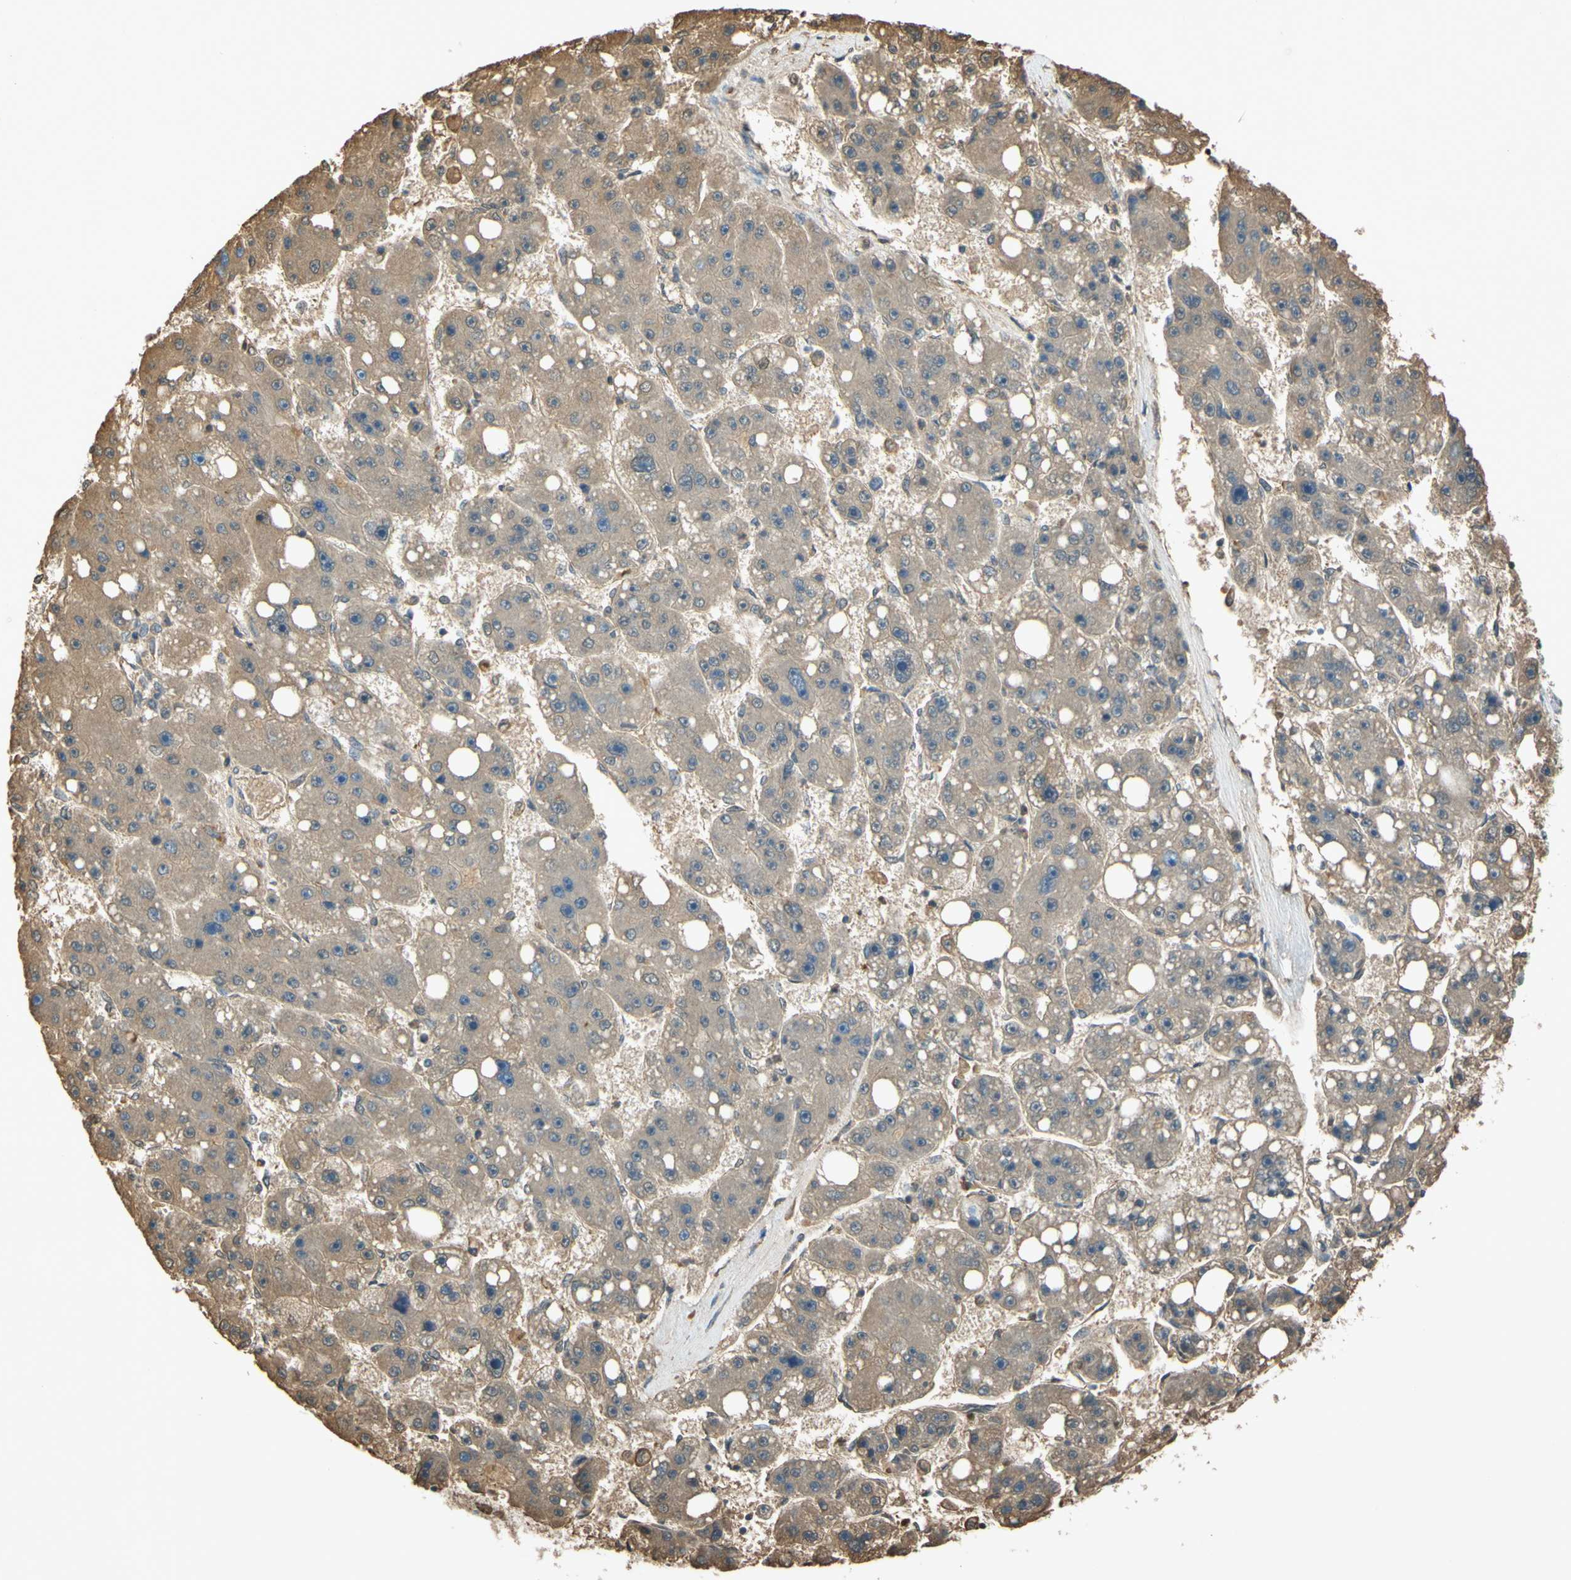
{"staining": {"intensity": "weak", "quantity": ">75%", "location": "cytoplasmic/membranous"}, "tissue": "liver cancer", "cell_type": "Tumor cells", "image_type": "cancer", "snomed": [{"axis": "morphology", "description": "Carcinoma, Hepatocellular, NOS"}, {"axis": "topography", "description": "Liver"}], "caption": "High-magnification brightfield microscopy of hepatocellular carcinoma (liver) stained with DAB (brown) and counterstained with hematoxylin (blue). tumor cells exhibit weak cytoplasmic/membranous expression is identified in approximately>75% of cells.", "gene": "TIMP2", "patient": {"sex": "female", "age": 61}}